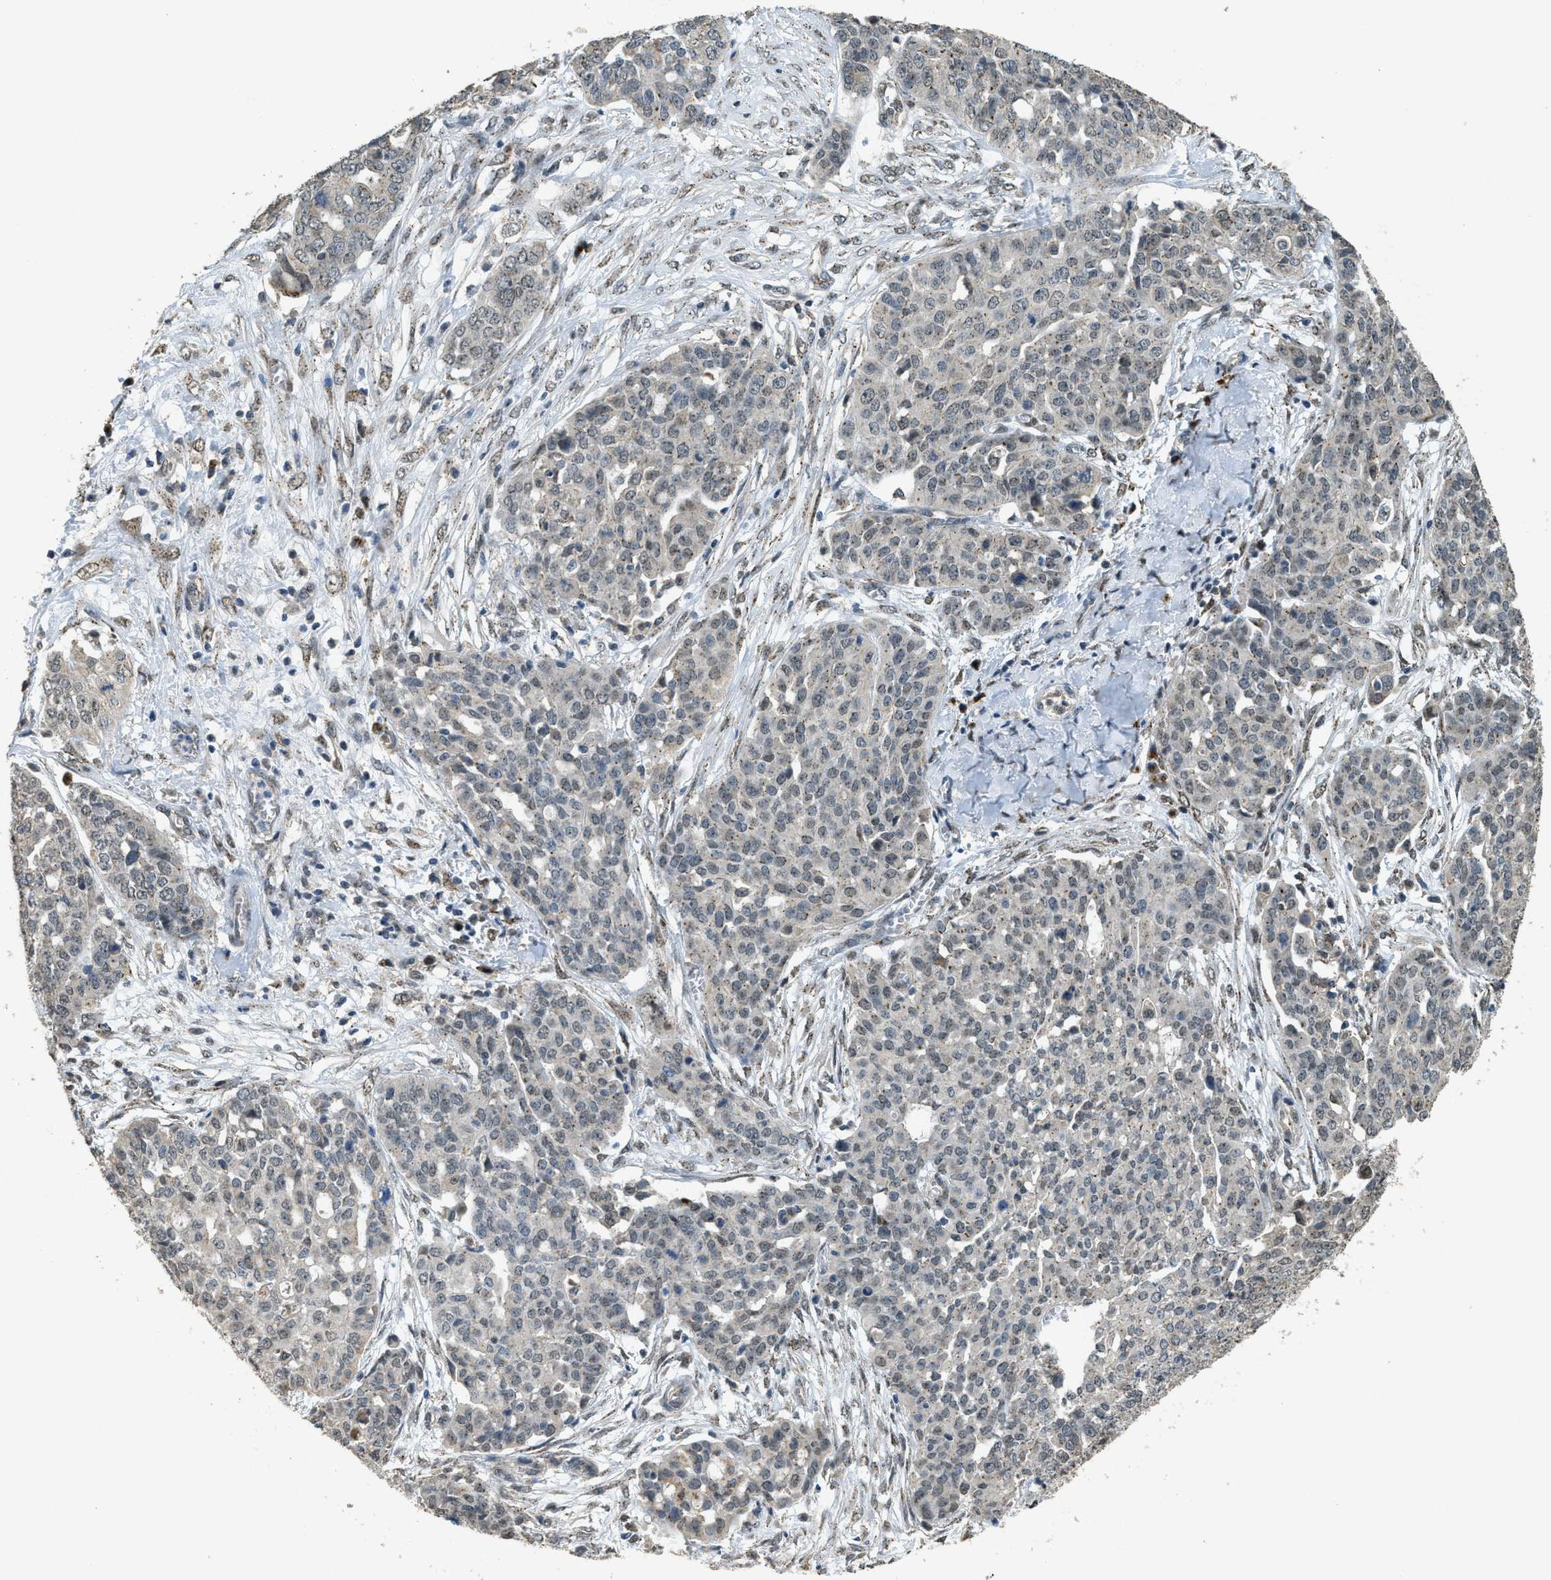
{"staining": {"intensity": "weak", "quantity": "25%-75%", "location": "cytoplasmic/membranous"}, "tissue": "ovarian cancer", "cell_type": "Tumor cells", "image_type": "cancer", "snomed": [{"axis": "morphology", "description": "Cystadenocarcinoma, serous, NOS"}, {"axis": "topography", "description": "Soft tissue"}, {"axis": "topography", "description": "Ovary"}], "caption": "Human ovarian cancer (serous cystadenocarcinoma) stained with a brown dye reveals weak cytoplasmic/membranous positive positivity in about 25%-75% of tumor cells.", "gene": "IPO7", "patient": {"sex": "female", "age": 57}}